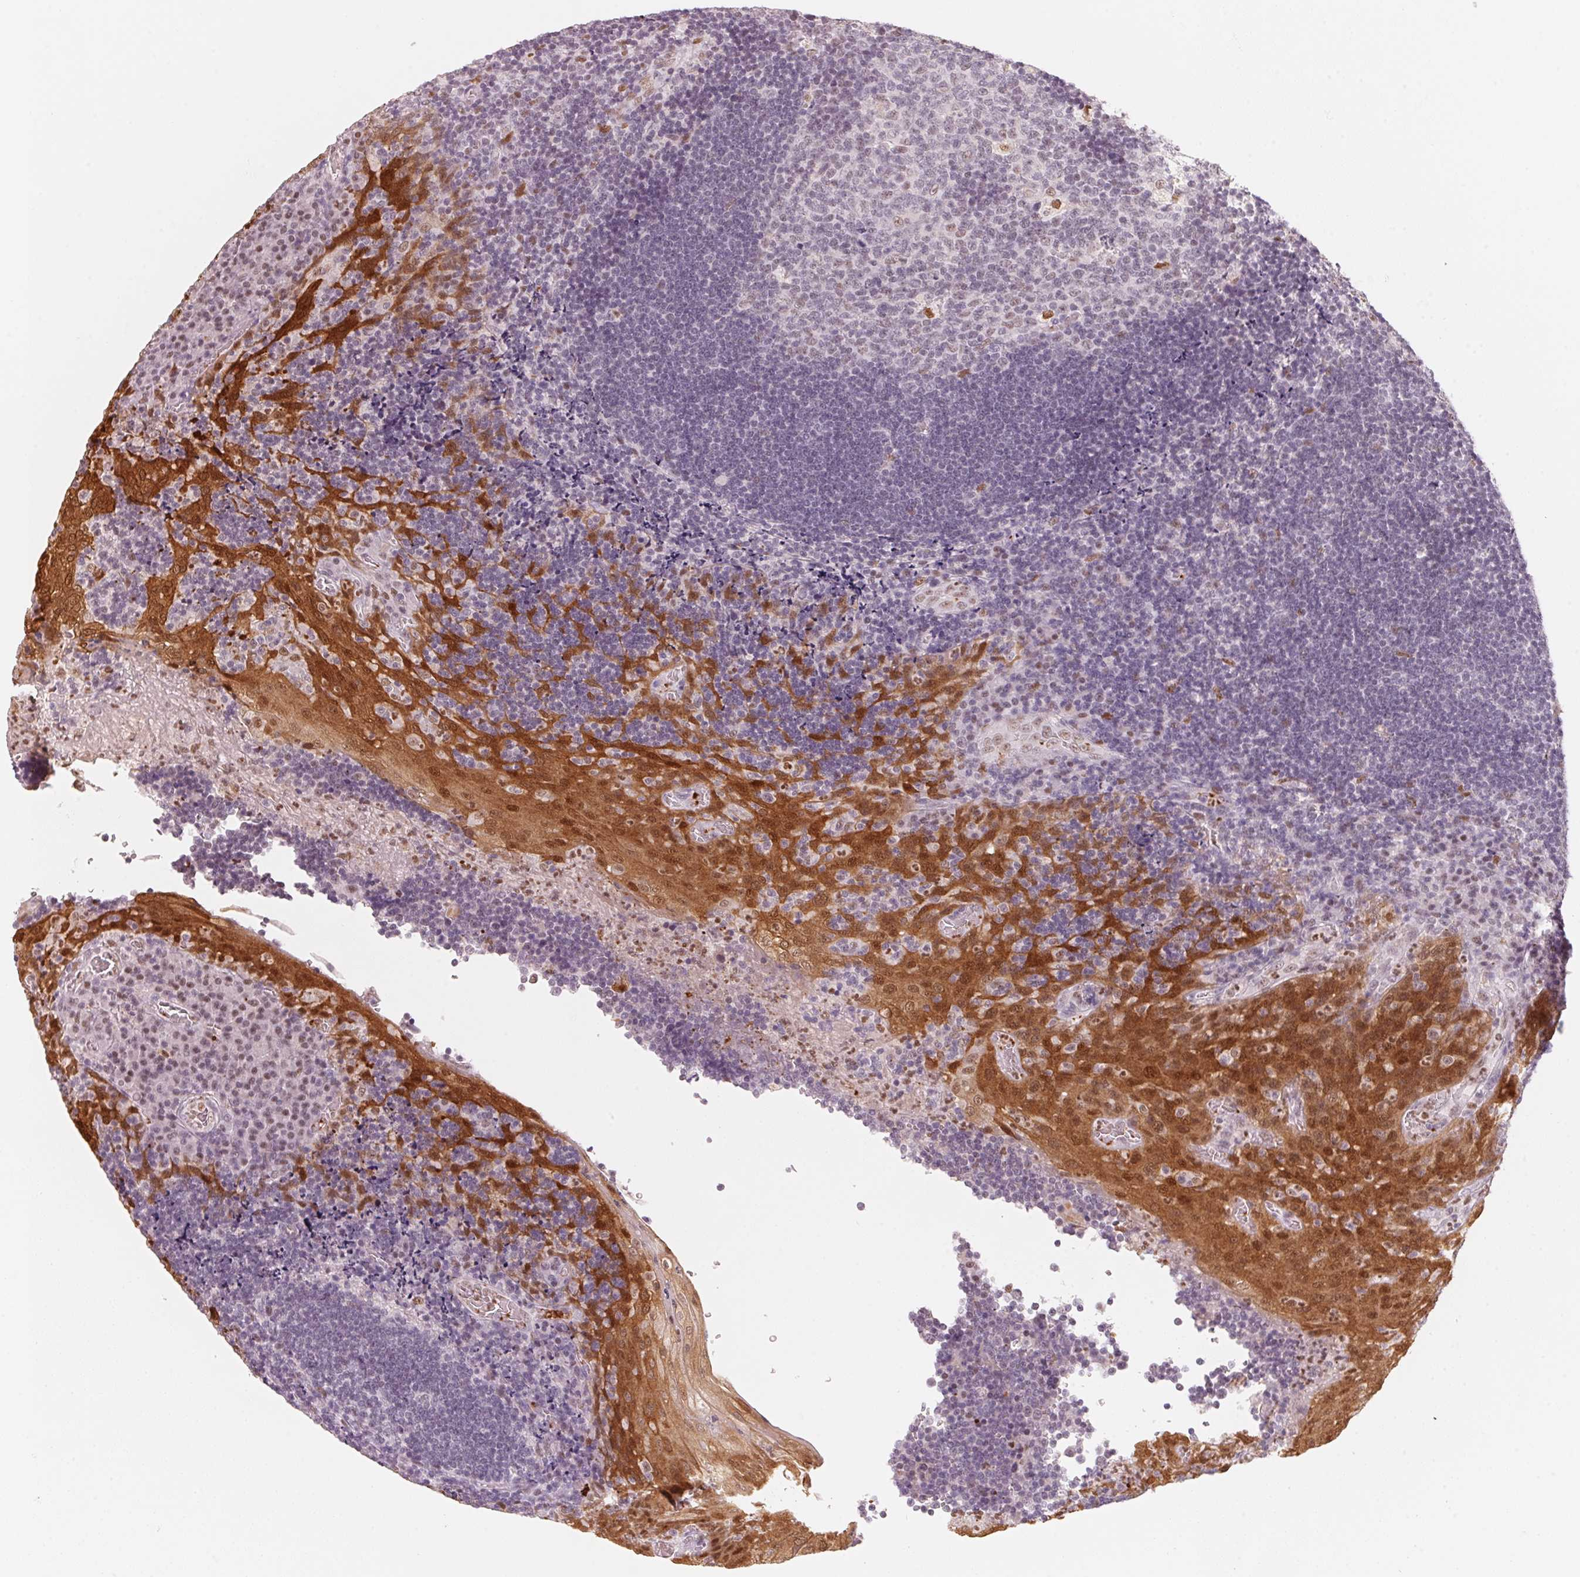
{"staining": {"intensity": "moderate", "quantity": "<25%", "location": "nuclear"}, "tissue": "tonsil", "cell_type": "Germinal center cells", "image_type": "normal", "snomed": [{"axis": "morphology", "description": "Normal tissue, NOS"}, {"axis": "topography", "description": "Tonsil"}], "caption": "Tonsil stained with immunohistochemistry shows moderate nuclear expression in approximately <25% of germinal center cells. The protein of interest is shown in brown color, while the nuclei are stained blue.", "gene": "ARHGAP22", "patient": {"sex": "male", "age": 17}}